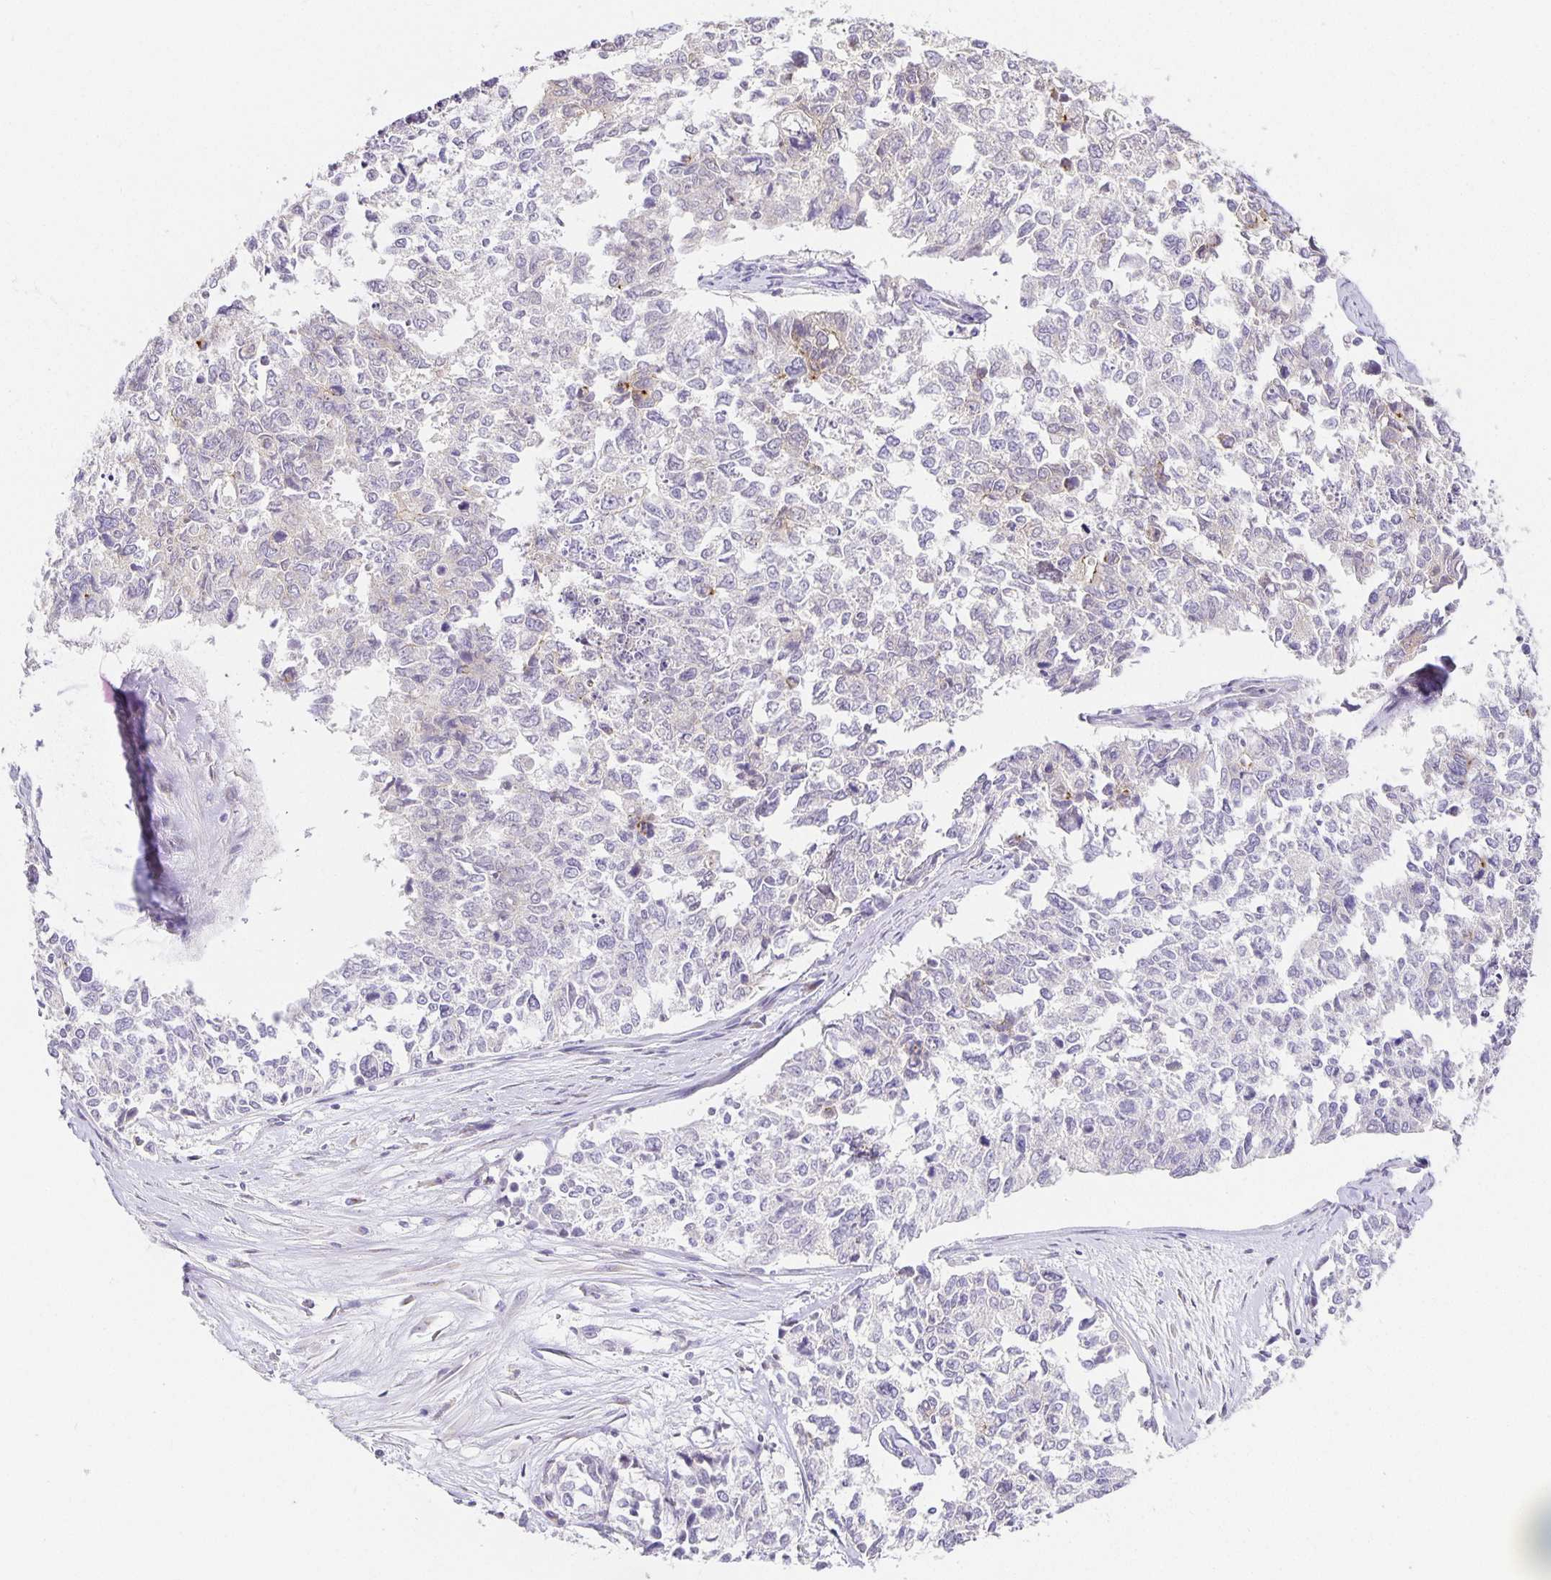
{"staining": {"intensity": "strong", "quantity": "<25%", "location": "cytoplasmic/membranous"}, "tissue": "cervical cancer", "cell_type": "Tumor cells", "image_type": "cancer", "snomed": [{"axis": "morphology", "description": "Adenocarcinoma, NOS"}, {"axis": "topography", "description": "Cervix"}], "caption": "Immunohistochemistry (DAB (3,3'-diaminobenzidine)) staining of cervical cancer reveals strong cytoplasmic/membranous protein expression in about <25% of tumor cells.", "gene": "TJP3", "patient": {"sex": "female", "age": 63}}